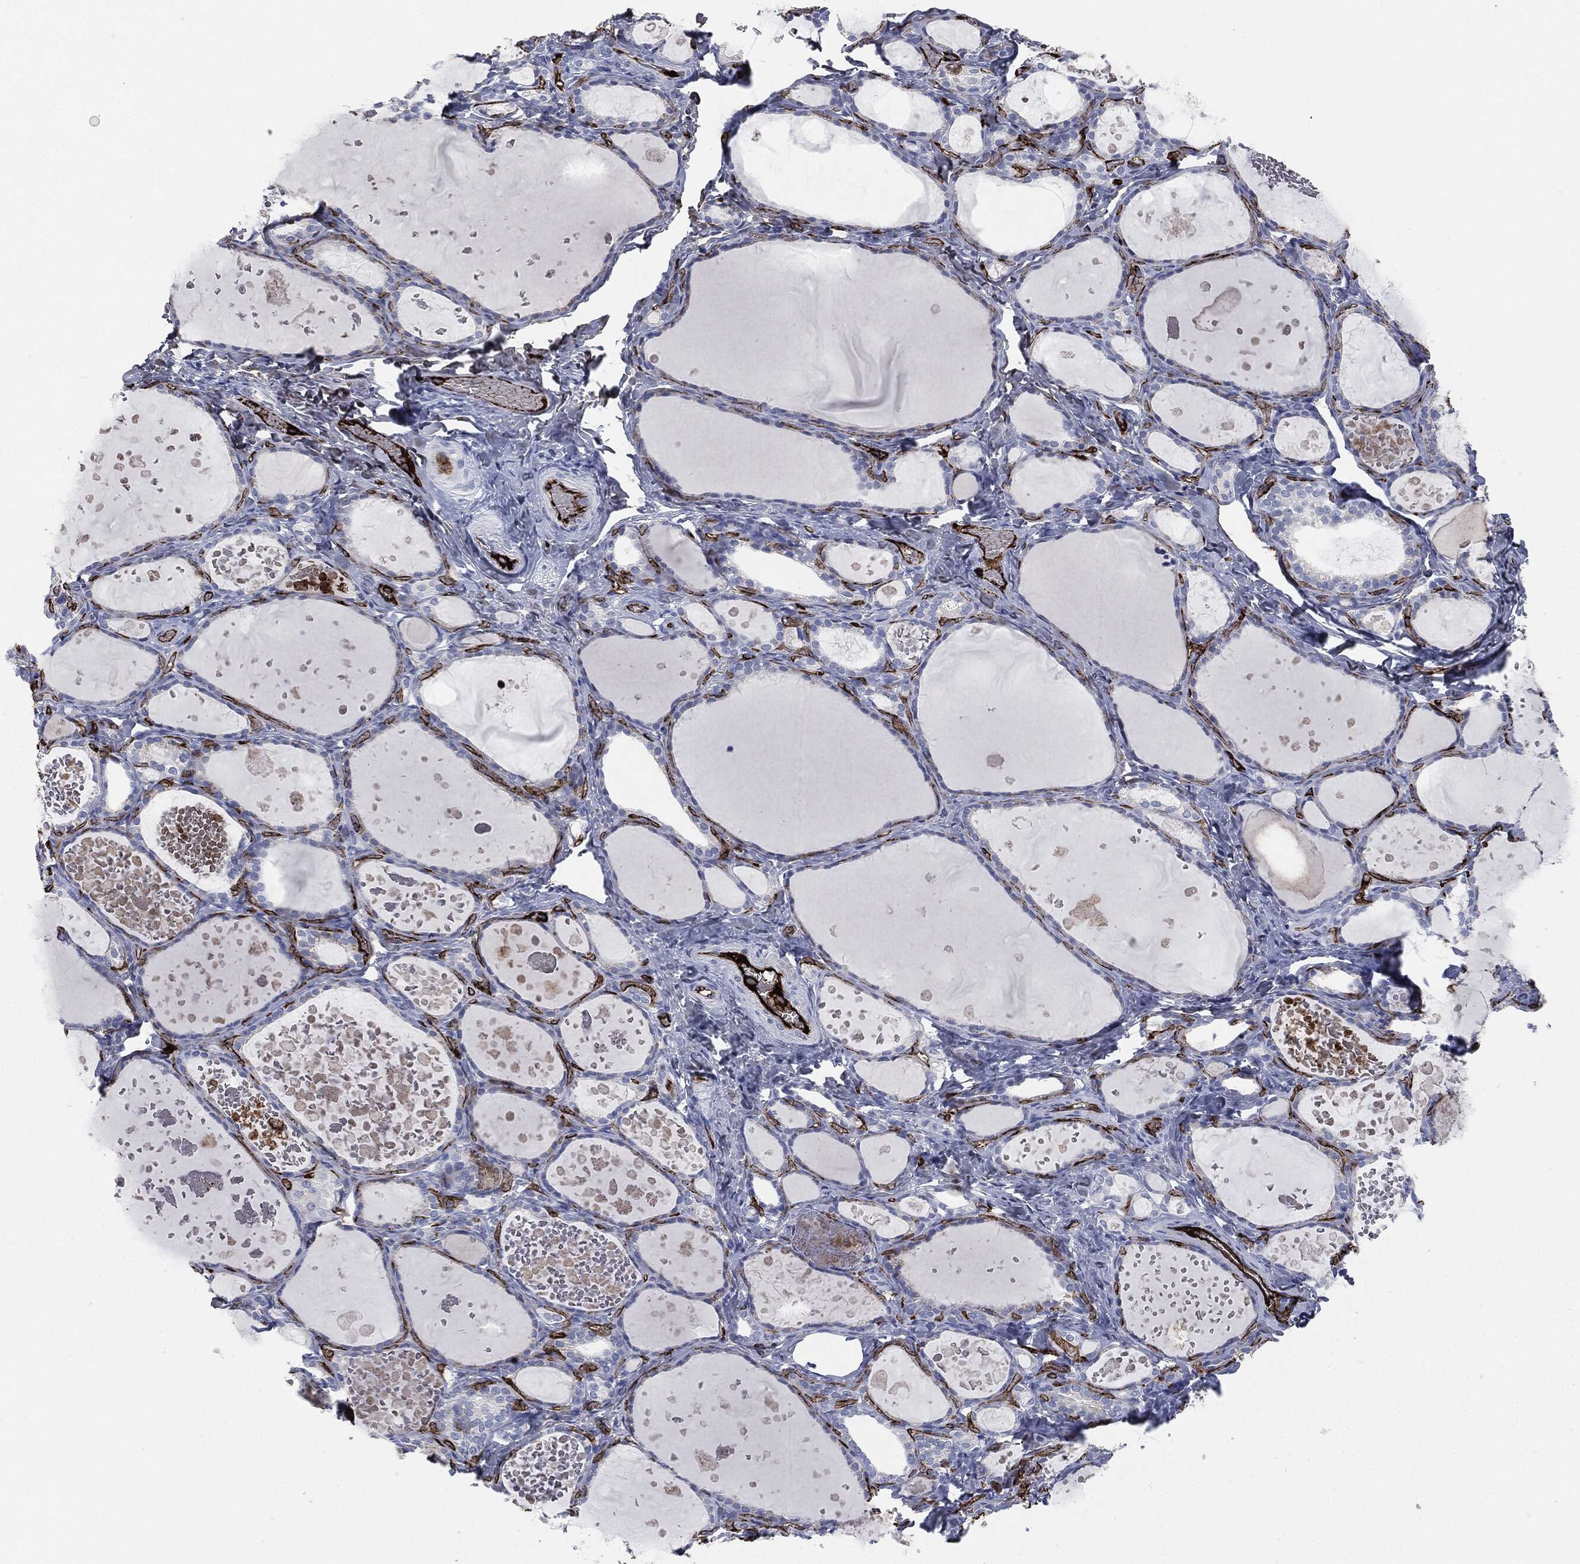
{"staining": {"intensity": "negative", "quantity": "none", "location": "none"}, "tissue": "thyroid gland", "cell_type": "Glandular cells", "image_type": "normal", "snomed": [{"axis": "morphology", "description": "Normal tissue, NOS"}, {"axis": "topography", "description": "Thyroid gland"}], "caption": "IHC photomicrograph of benign thyroid gland stained for a protein (brown), which shows no positivity in glandular cells.", "gene": "APOB", "patient": {"sex": "female", "age": 56}}